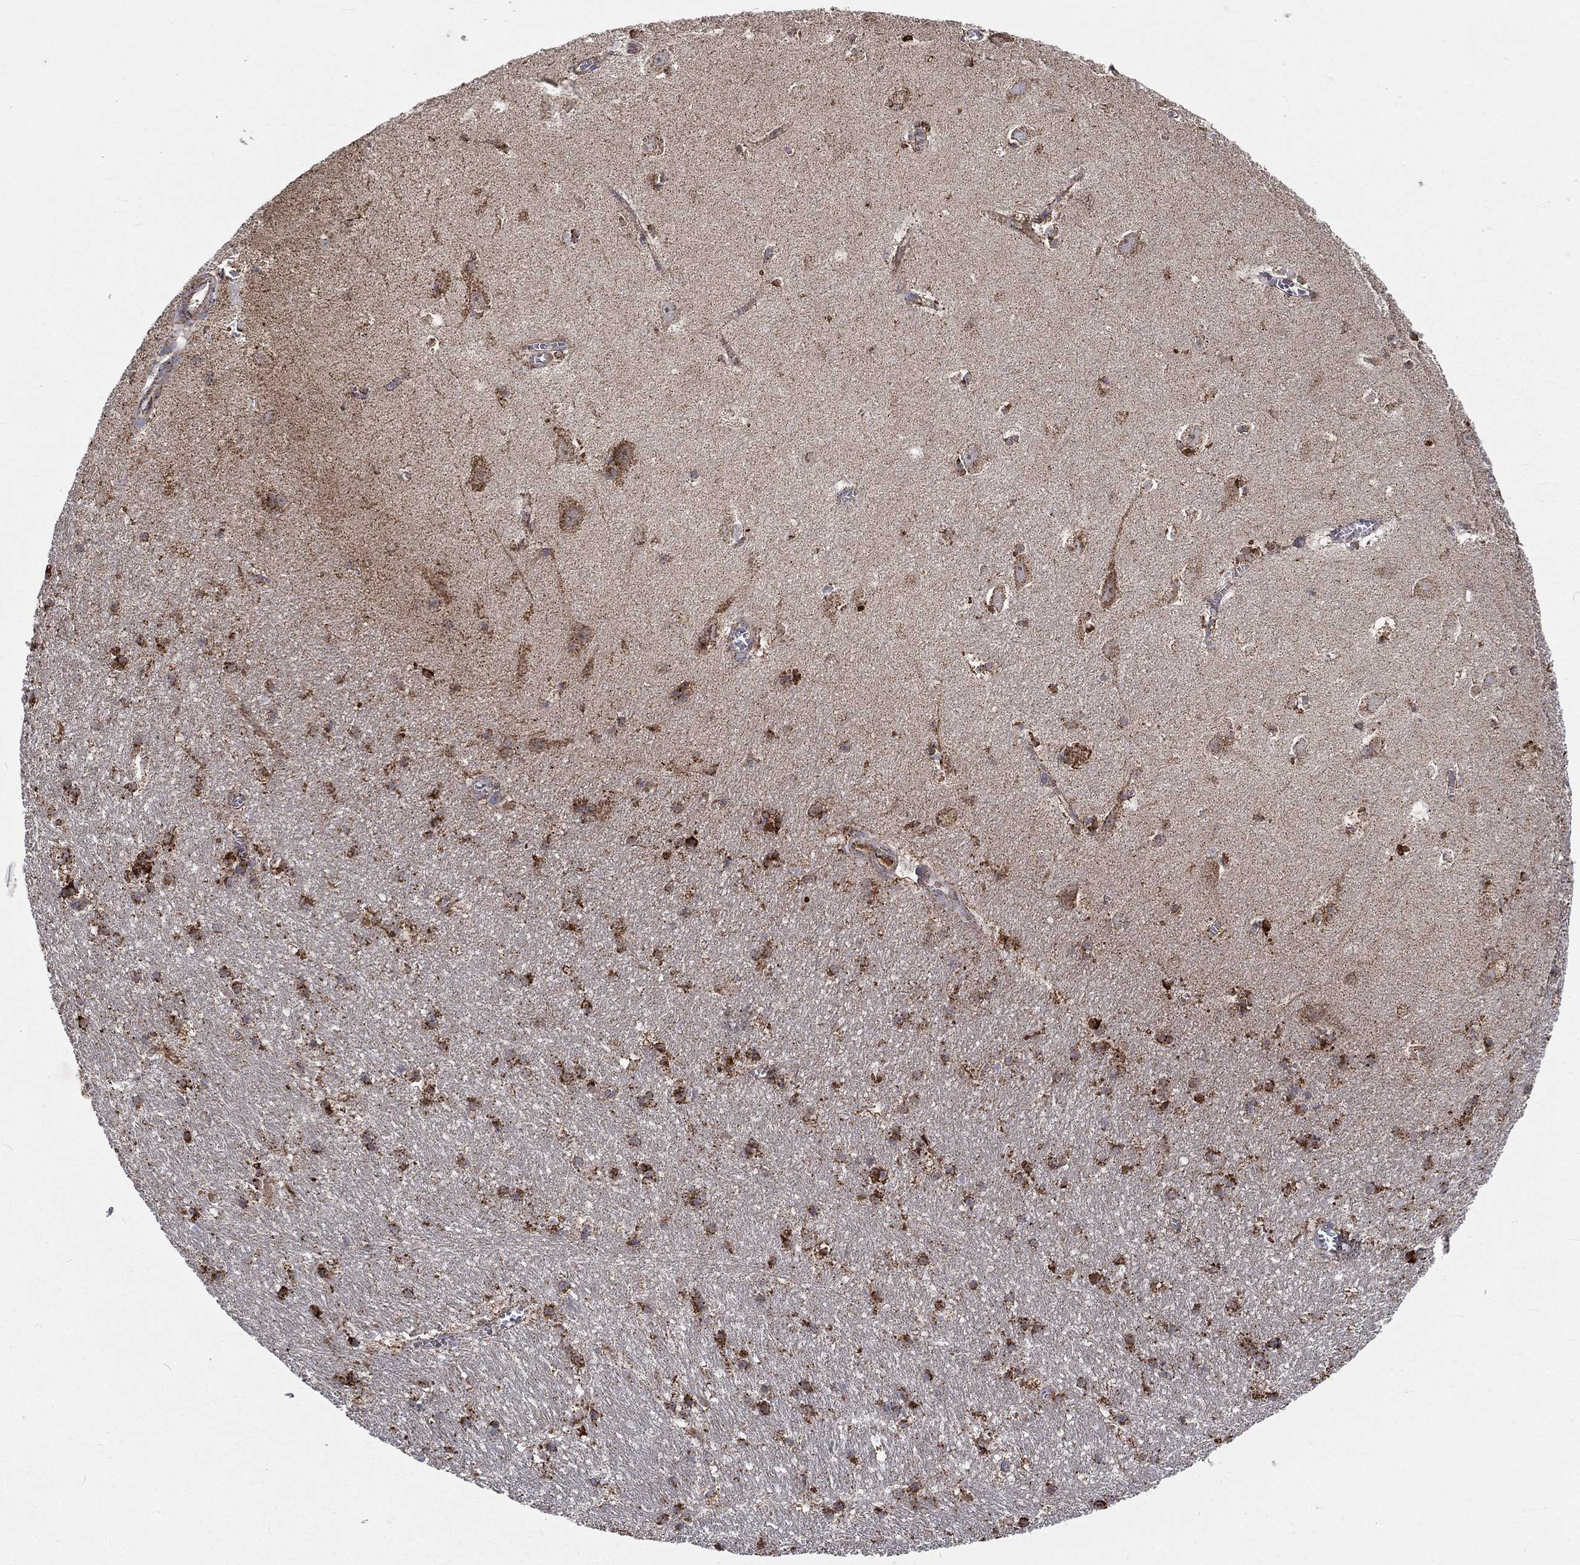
{"staining": {"intensity": "moderate", "quantity": "25%-75%", "location": "cytoplasmic/membranous"}, "tissue": "hippocampus", "cell_type": "Glial cells", "image_type": "normal", "snomed": [{"axis": "morphology", "description": "Normal tissue, NOS"}, {"axis": "topography", "description": "Hippocampus"}], "caption": "Immunohistochemical staining of unremarkable human hippocampus demonstrates moderate cytoplasmic/membranous protein positivity in approximately 25%-75% of glial cells.", "gene": "RIN3", "patient": {"sex": "female", "age": 64}}